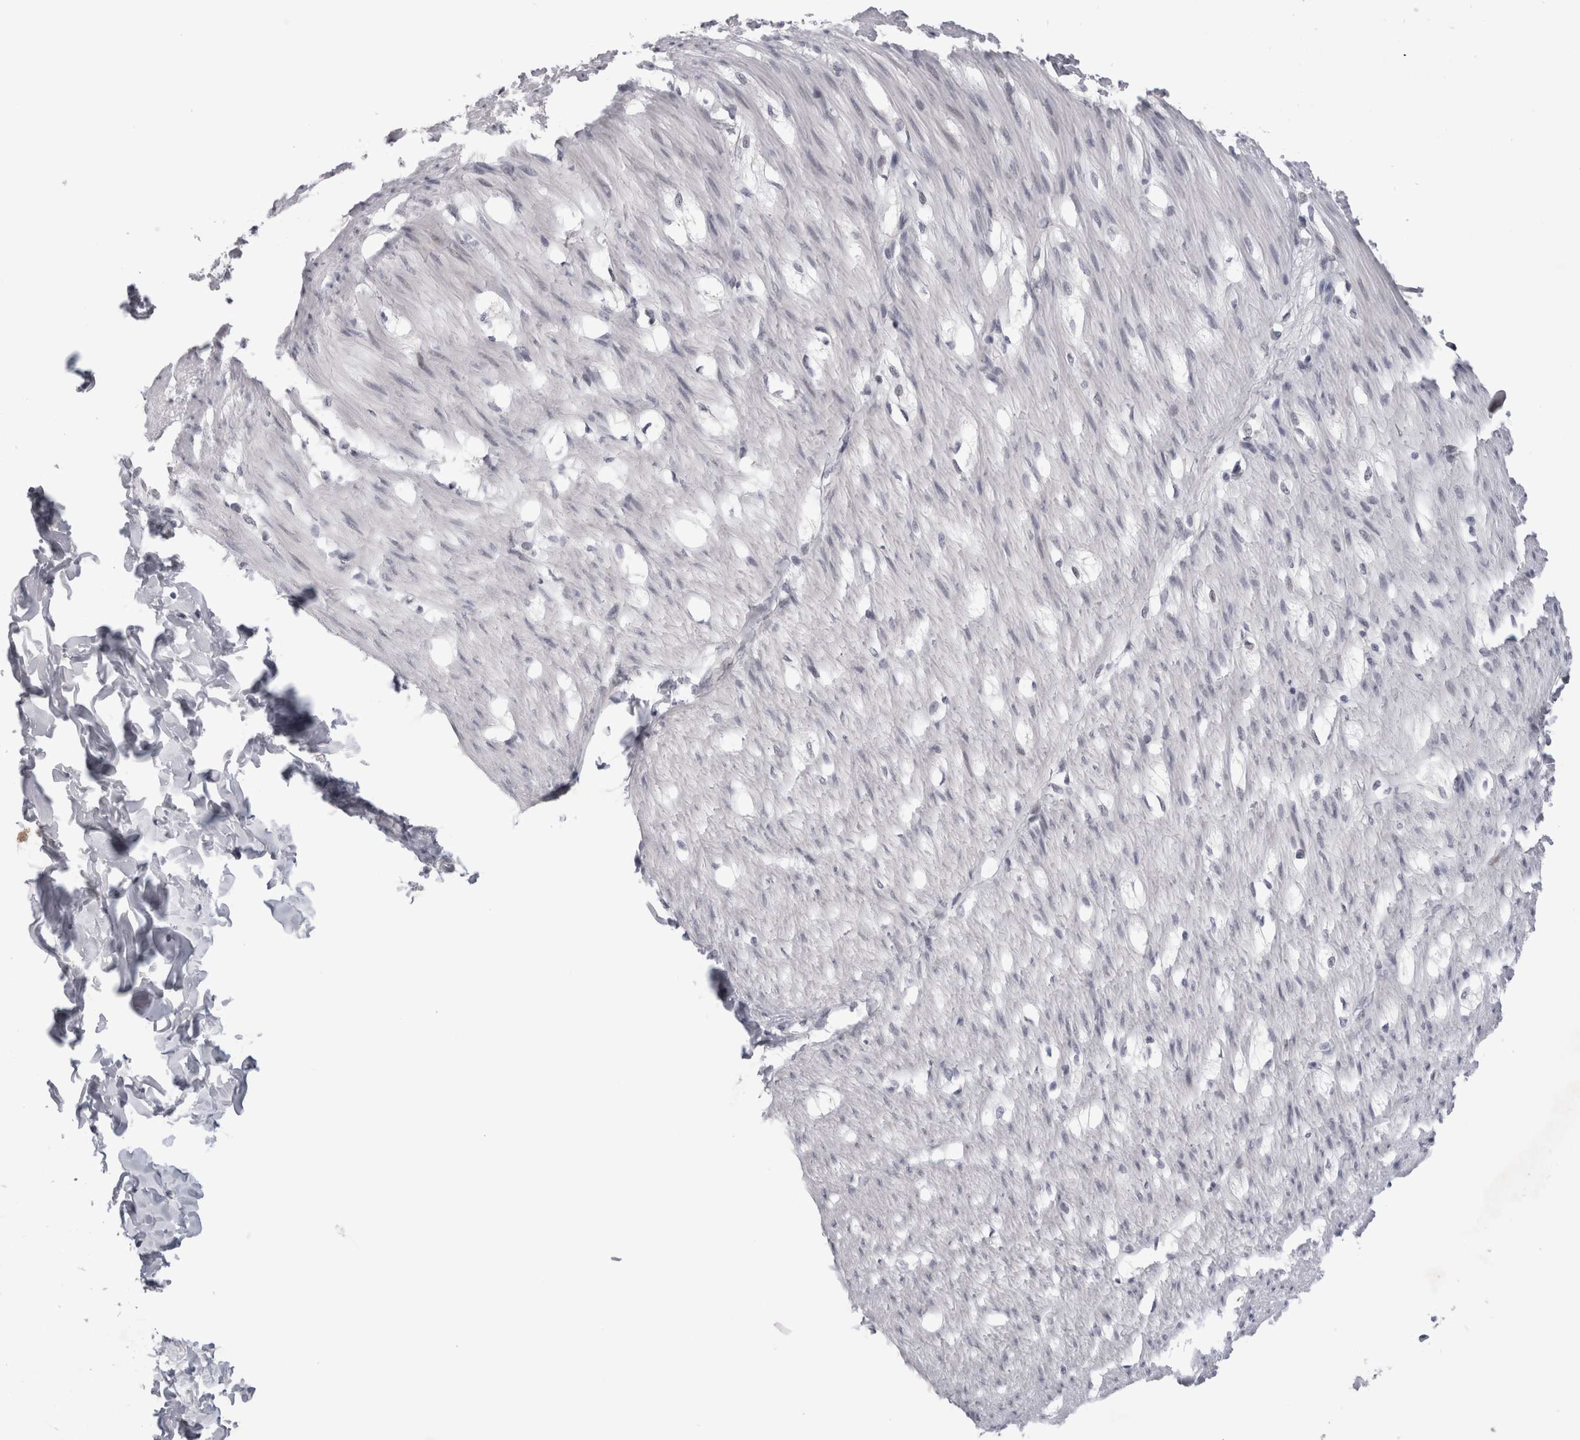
{"staining": {"intensity": "weak", "quantity": "<25%", "location": "nuclear"}, "tissue": "smooth muscle", "cell_type": "Smooth muscle cells", "image_type": "normal", "snomed": [{"axis": "morphology", "description": "Normal tissue, NOS"}, {"axis": "morphology", "description": "Adenocarcinoma, NOS"}, {"axis": "topography", "description": "Smooth muscle"}, {"axis": "topography", "description": "Colon"}], "caption": "An IHC micrograph of benign smooth muscle is shown. There is no staining in smooth muscle cells of smooth muscle. (DAB (3,3'-diaminobenzidine) immunohistochemistry, high magnification).", "gene": "KIF18B", "patient": {"sex": "male", "age": 14}}